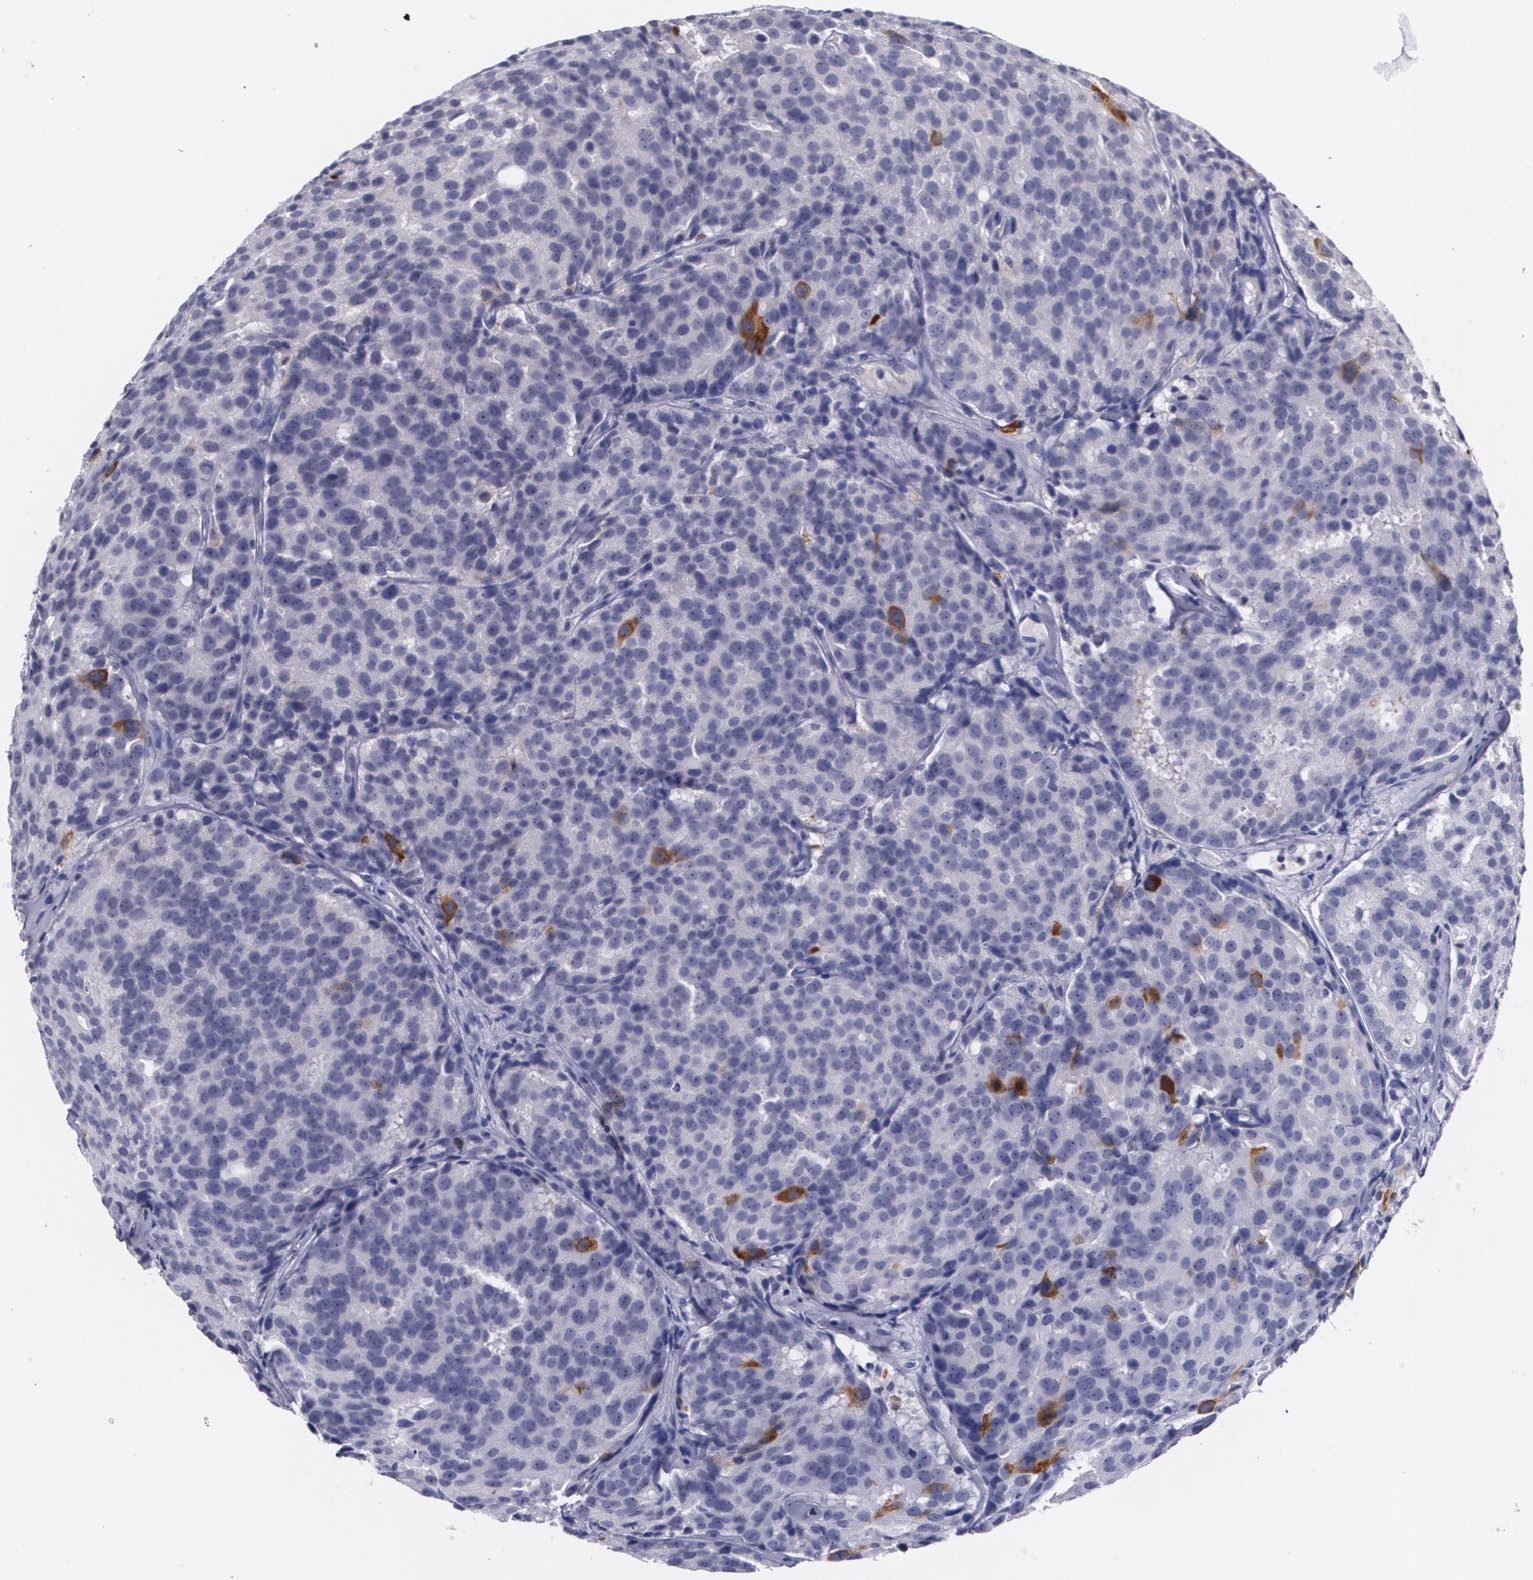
{"staining": {"intensity": "strong", "quantity": "<25%", "location": "cytoplasmic/membranous"}, "tissue": "prostate cancer", "cell_type": "Tumor cells", "image_type": "cancer", "snomed": [{"axis": "morphology", "description": "Adenocarcinoma, High grade"}, {"axis": "topography", "description": "Prostate"}], "caption": "This is an image of immunohistochemistry (IHC) staining of prostate cancer (high-grade adenocarcinoma), which shows strong expression in the cytoplasmic/membranous of tumor cells.", "gene": "HMMR", "patient": {"sex": "male", "age": 64}}